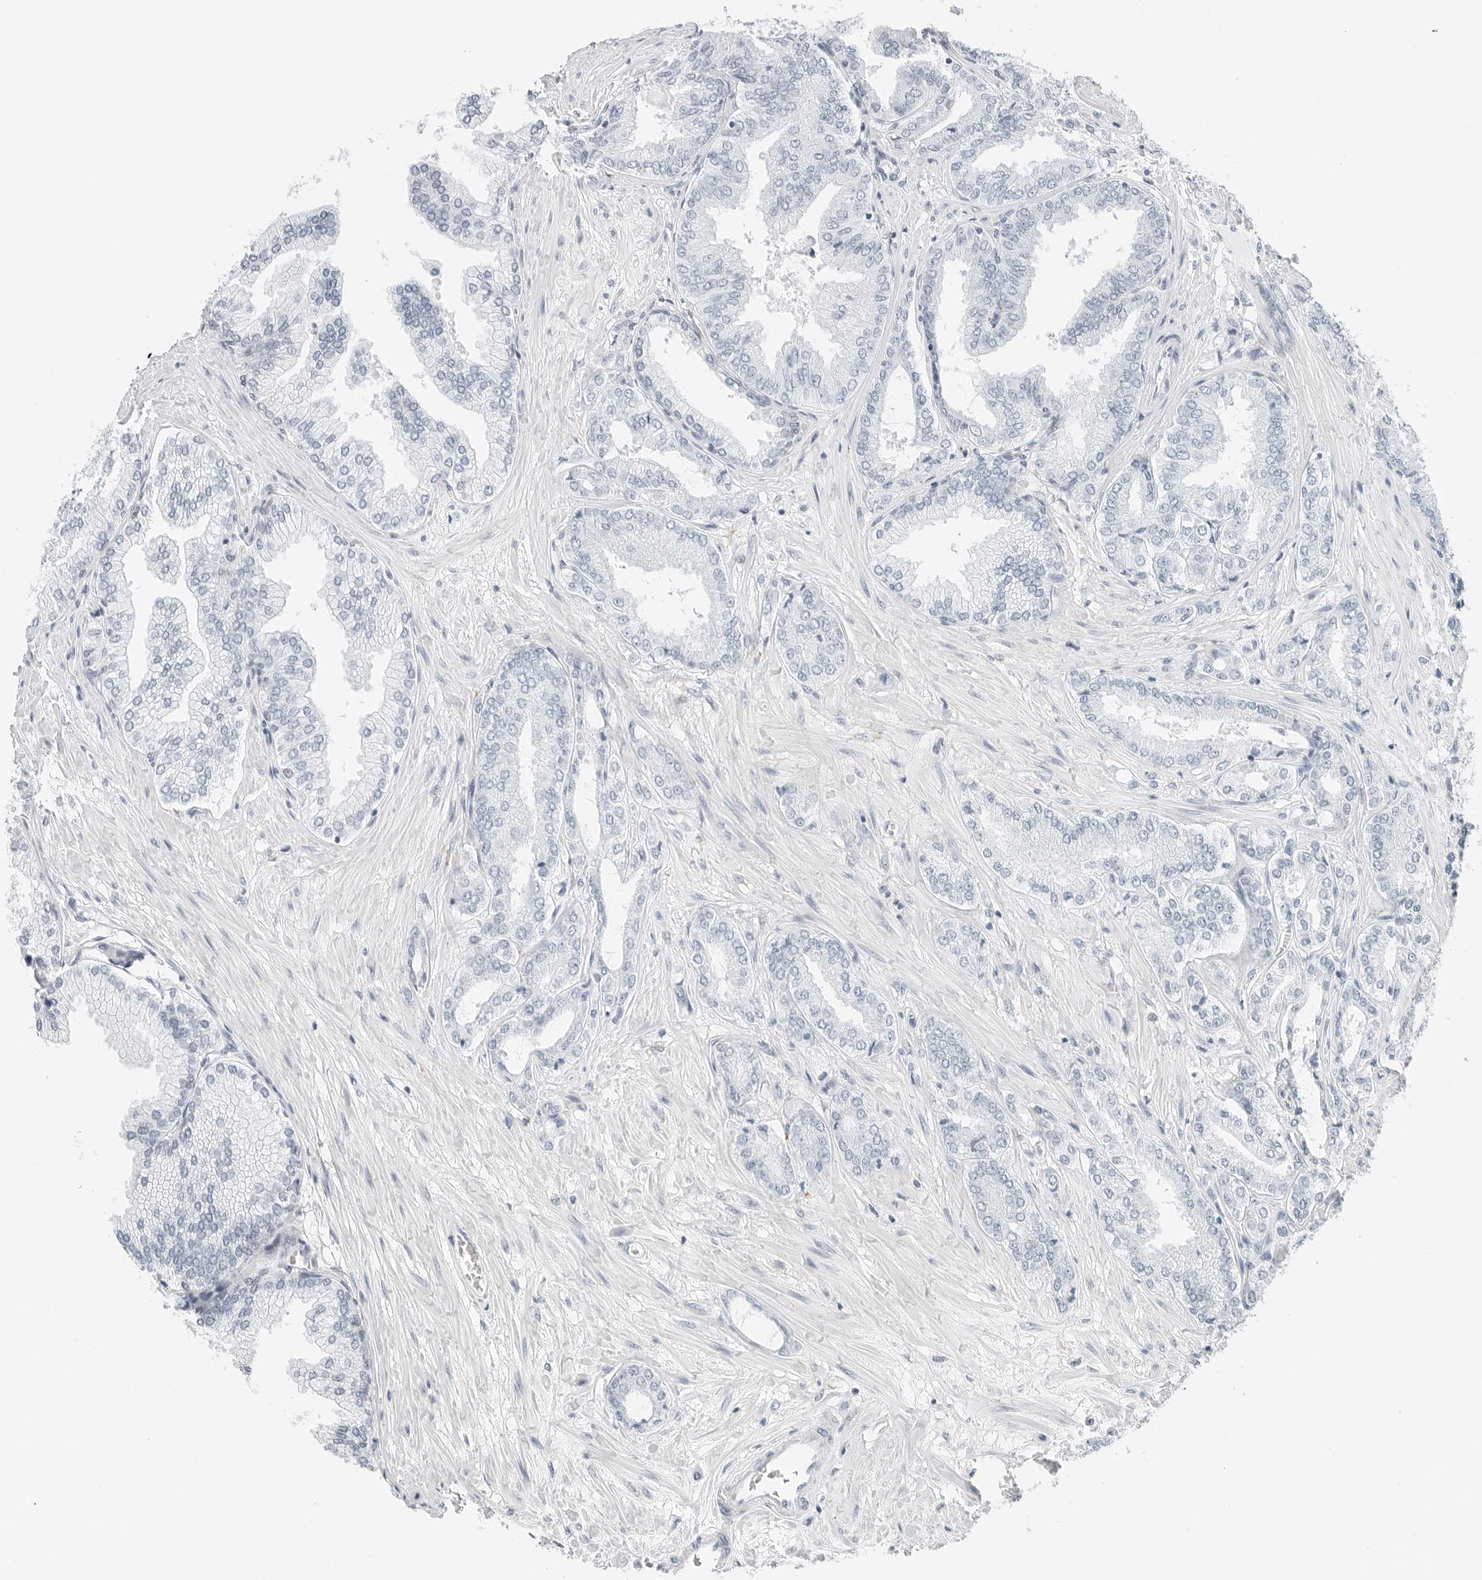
{"staining": {"intensity": "negative", "quantity": "none", "location": "none"}, "tissue": "prostate cancer", "cell_type": "Tumor cells", "image_type": "cancer", "snomed": [{"axis": "morphology", "description": "Adenocarcinoma, Low grade"}, {"axis": "topography", "description": "Prostate"}], "caption": "Immunohistochemistry of prostate cancer (adenocarcinoma (low-grade)) displays no positivity in tumor cells. The staining was performed using DAB to visualize the protein expression in brown, while the nuclei were stained in blue with hematoxylin (Magnification: 20x).", "gene": "P4HA2", "patient": {"sex": "male", "age": 63}}